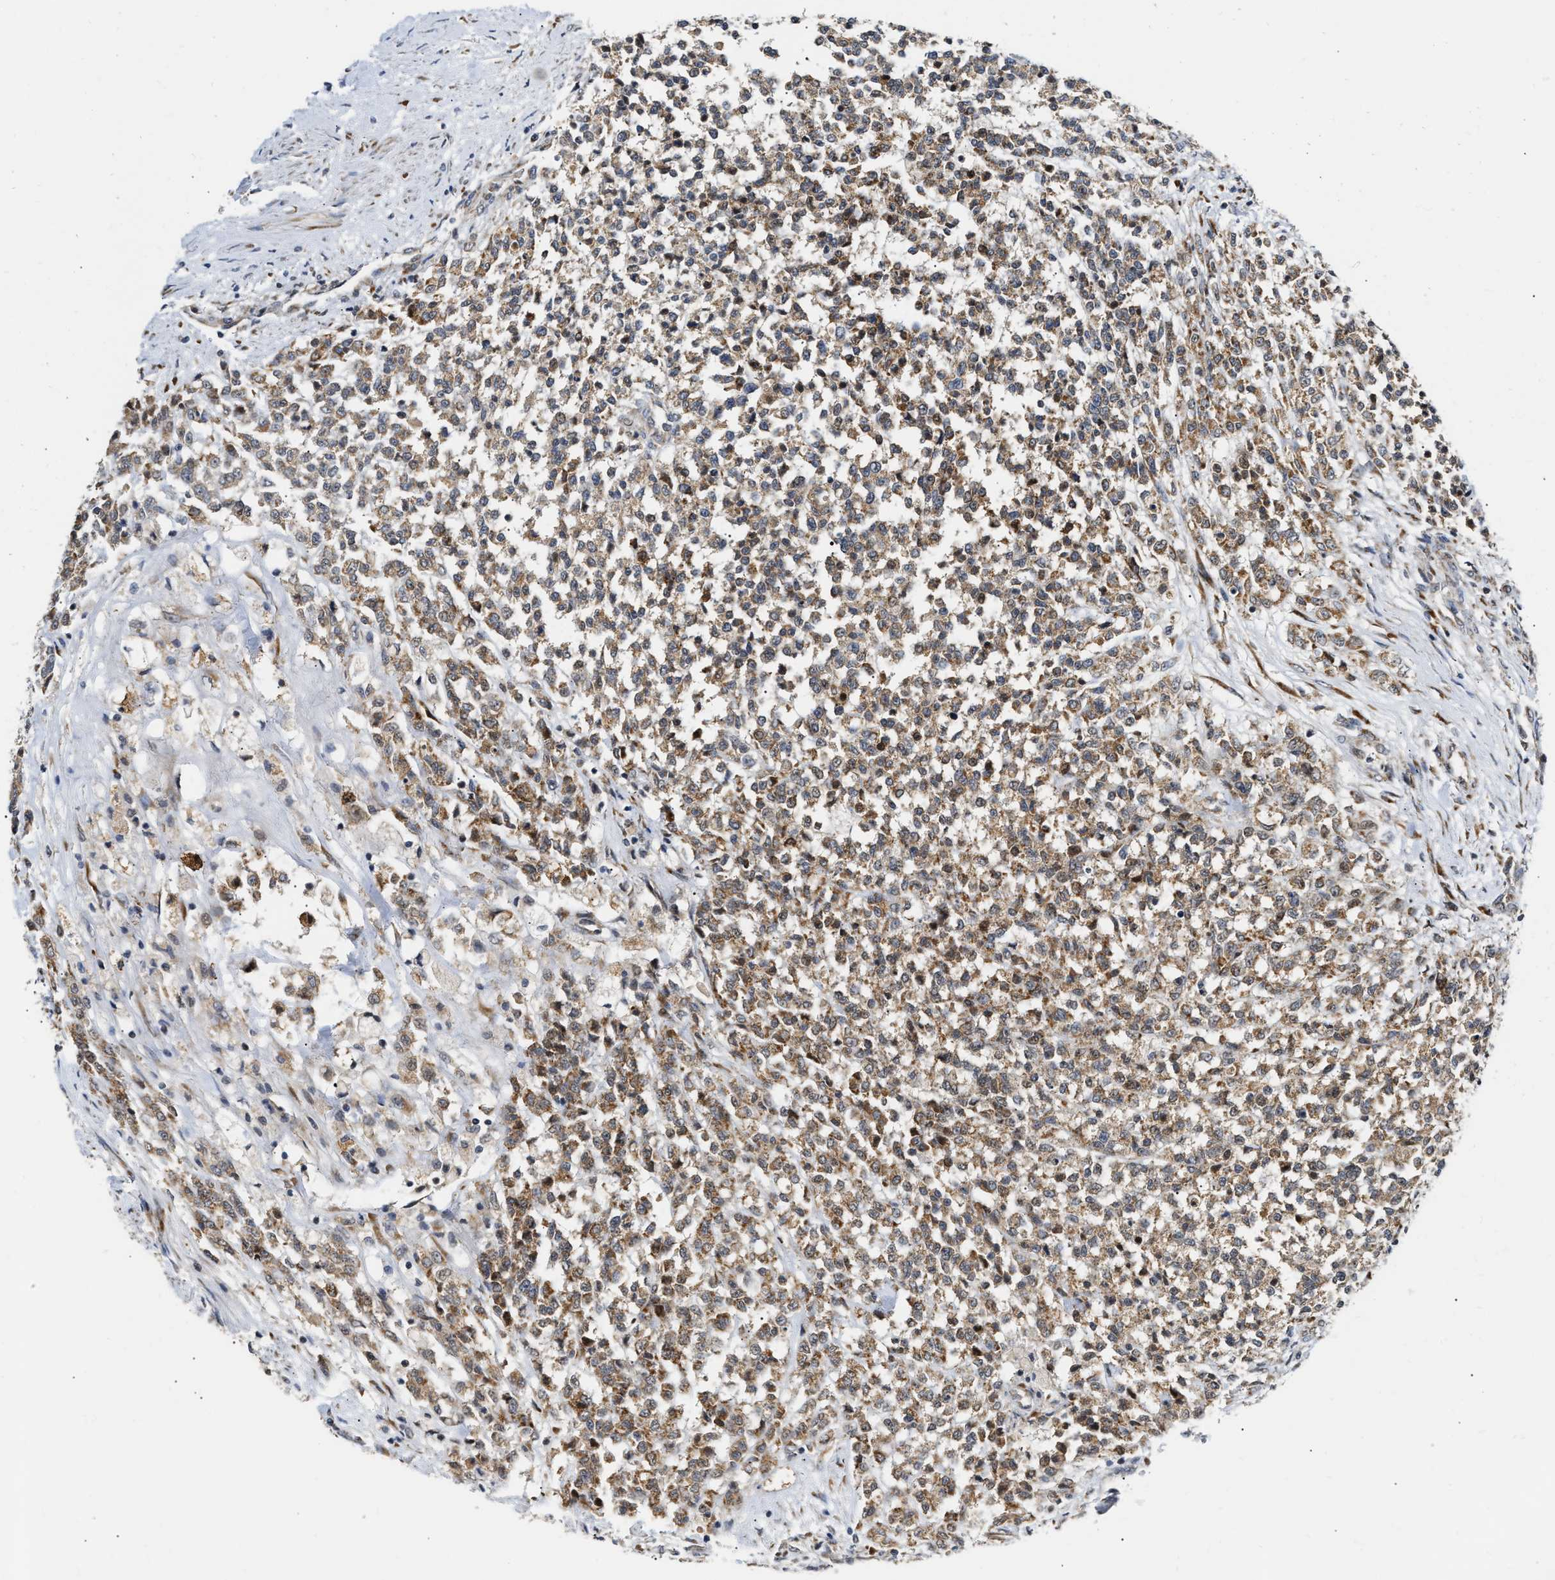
{"staining": {"intensity": "moderate", "quantity": ">75%", "location": "cytoplasmic/membranous"}, "tissue": "testis cancer", "cell_type": "Tumor cells", "image_type": "cancer", "snomed": [{"axis": "morphology", "description": "Seminoma, NOS"}, {"axis": "topography", "description": "Testis"}], "caption": "Immunohistochemistry (IHC) image of neoplastic tissue: testis seminoma stained using immunohistochemistry demonstrates medium levels of moderate protein expression localized specifically in the cytoplasmic/membranous of tumor cells, appearing as a cytoplasmic/membranous brown color.", "gene": "DEPTOR", "patient": {"sex": "male", "age": 59}}